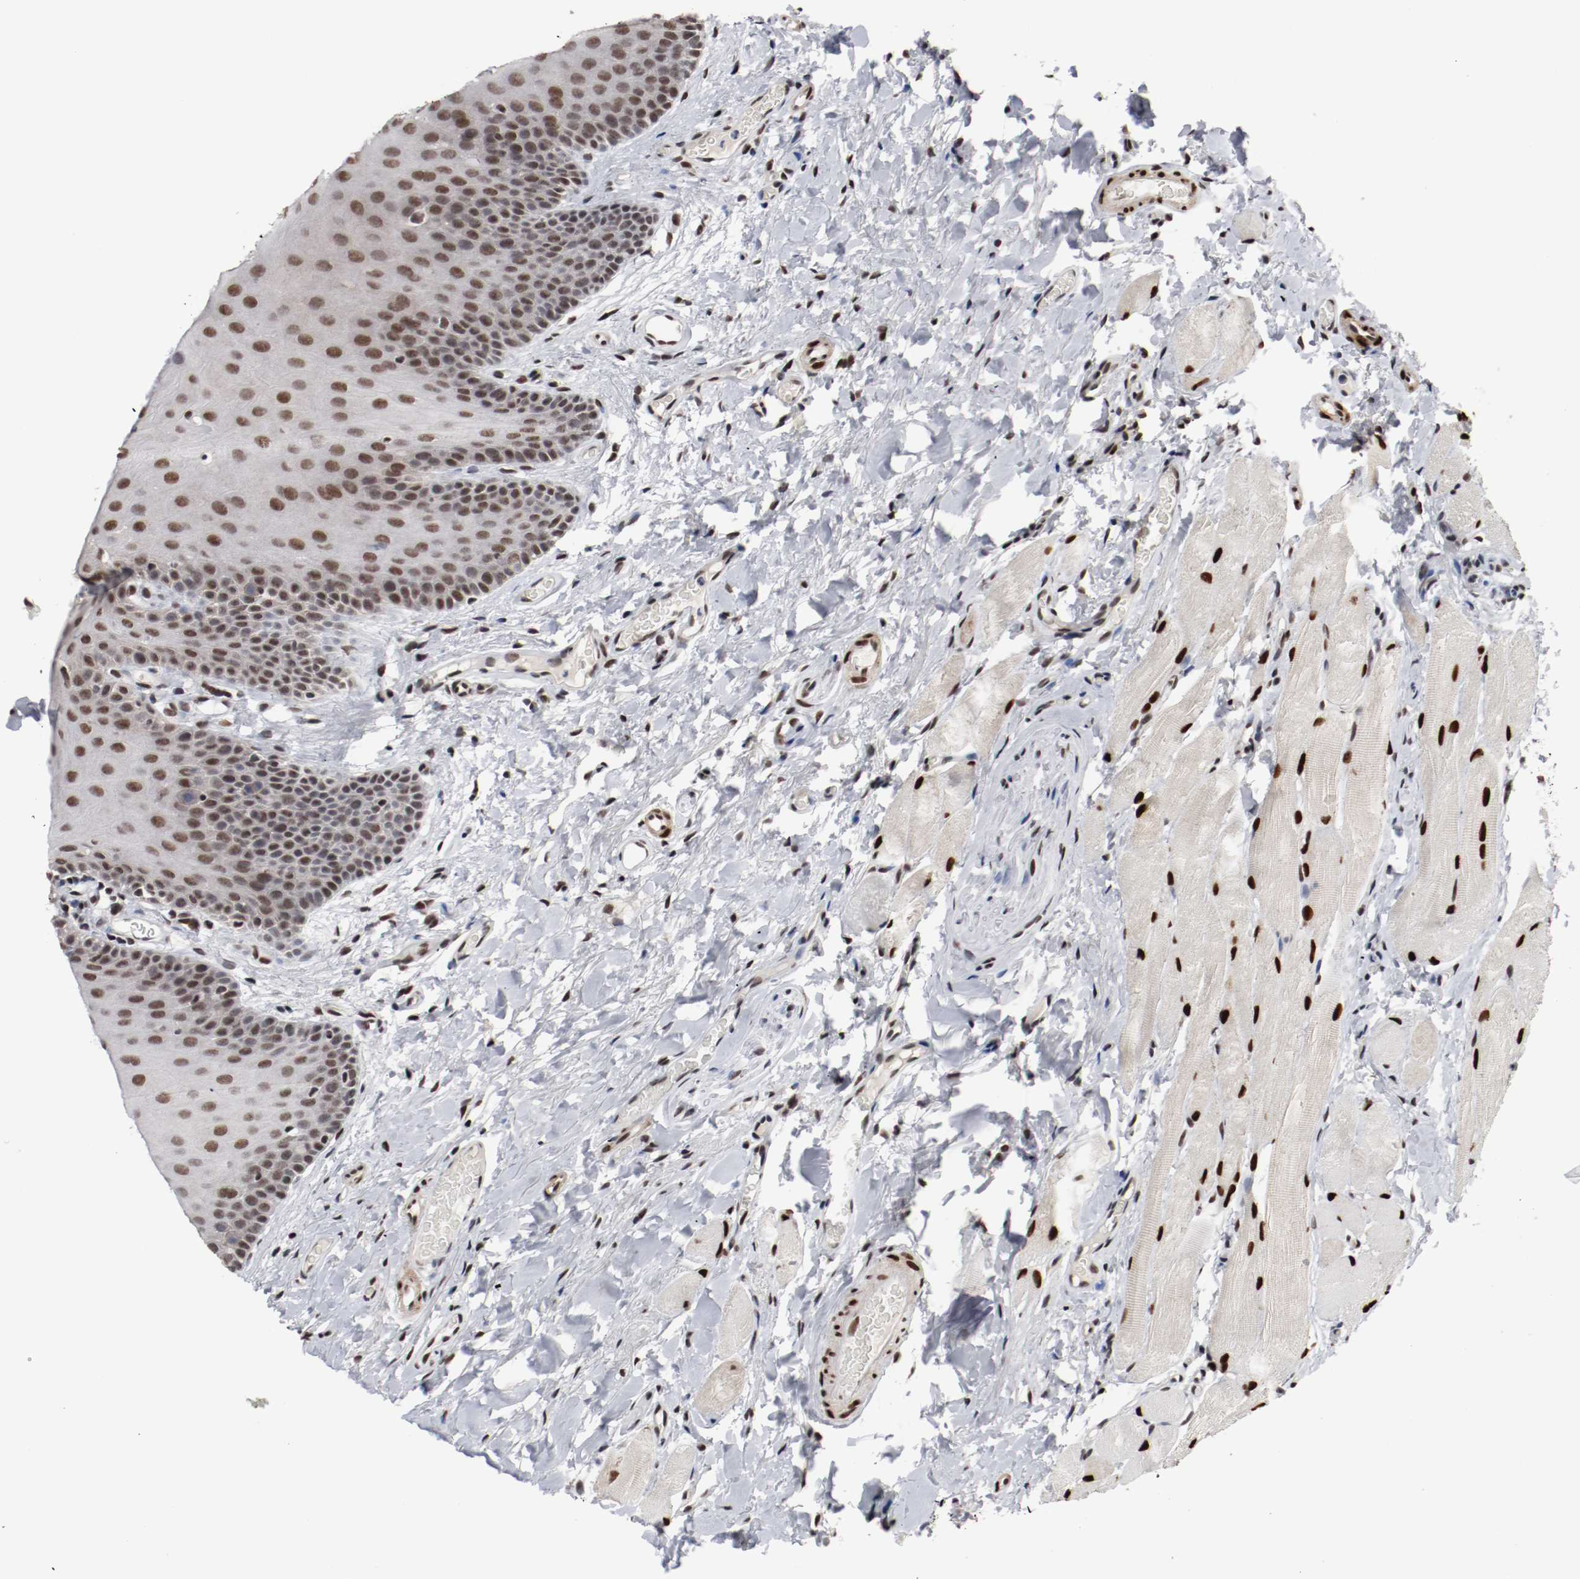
{"staining": {"intensity": "moderate", "quantity": ">75%", "location": "nuclear"}, "tissue": "oral mucosa", "cell_type": "Squamous epithelial cells", "image_type": "normal", "snomed": [{"axis": "morphology", "description": "Normal tissue, NOS"}, {"axis": "topography", "description": "Oral tissue"}], "caption": "Immunohistochemical staining of unremarkable oral mucosa reveals medium levels of moderate nuclear staining in approximately >75% of squamous epithelial cells. (brown staining indicates protein expression, while blue staining denotes nuclei).", "gene": "MEF2D", "patient": {"sex": "male", "age": 54}}